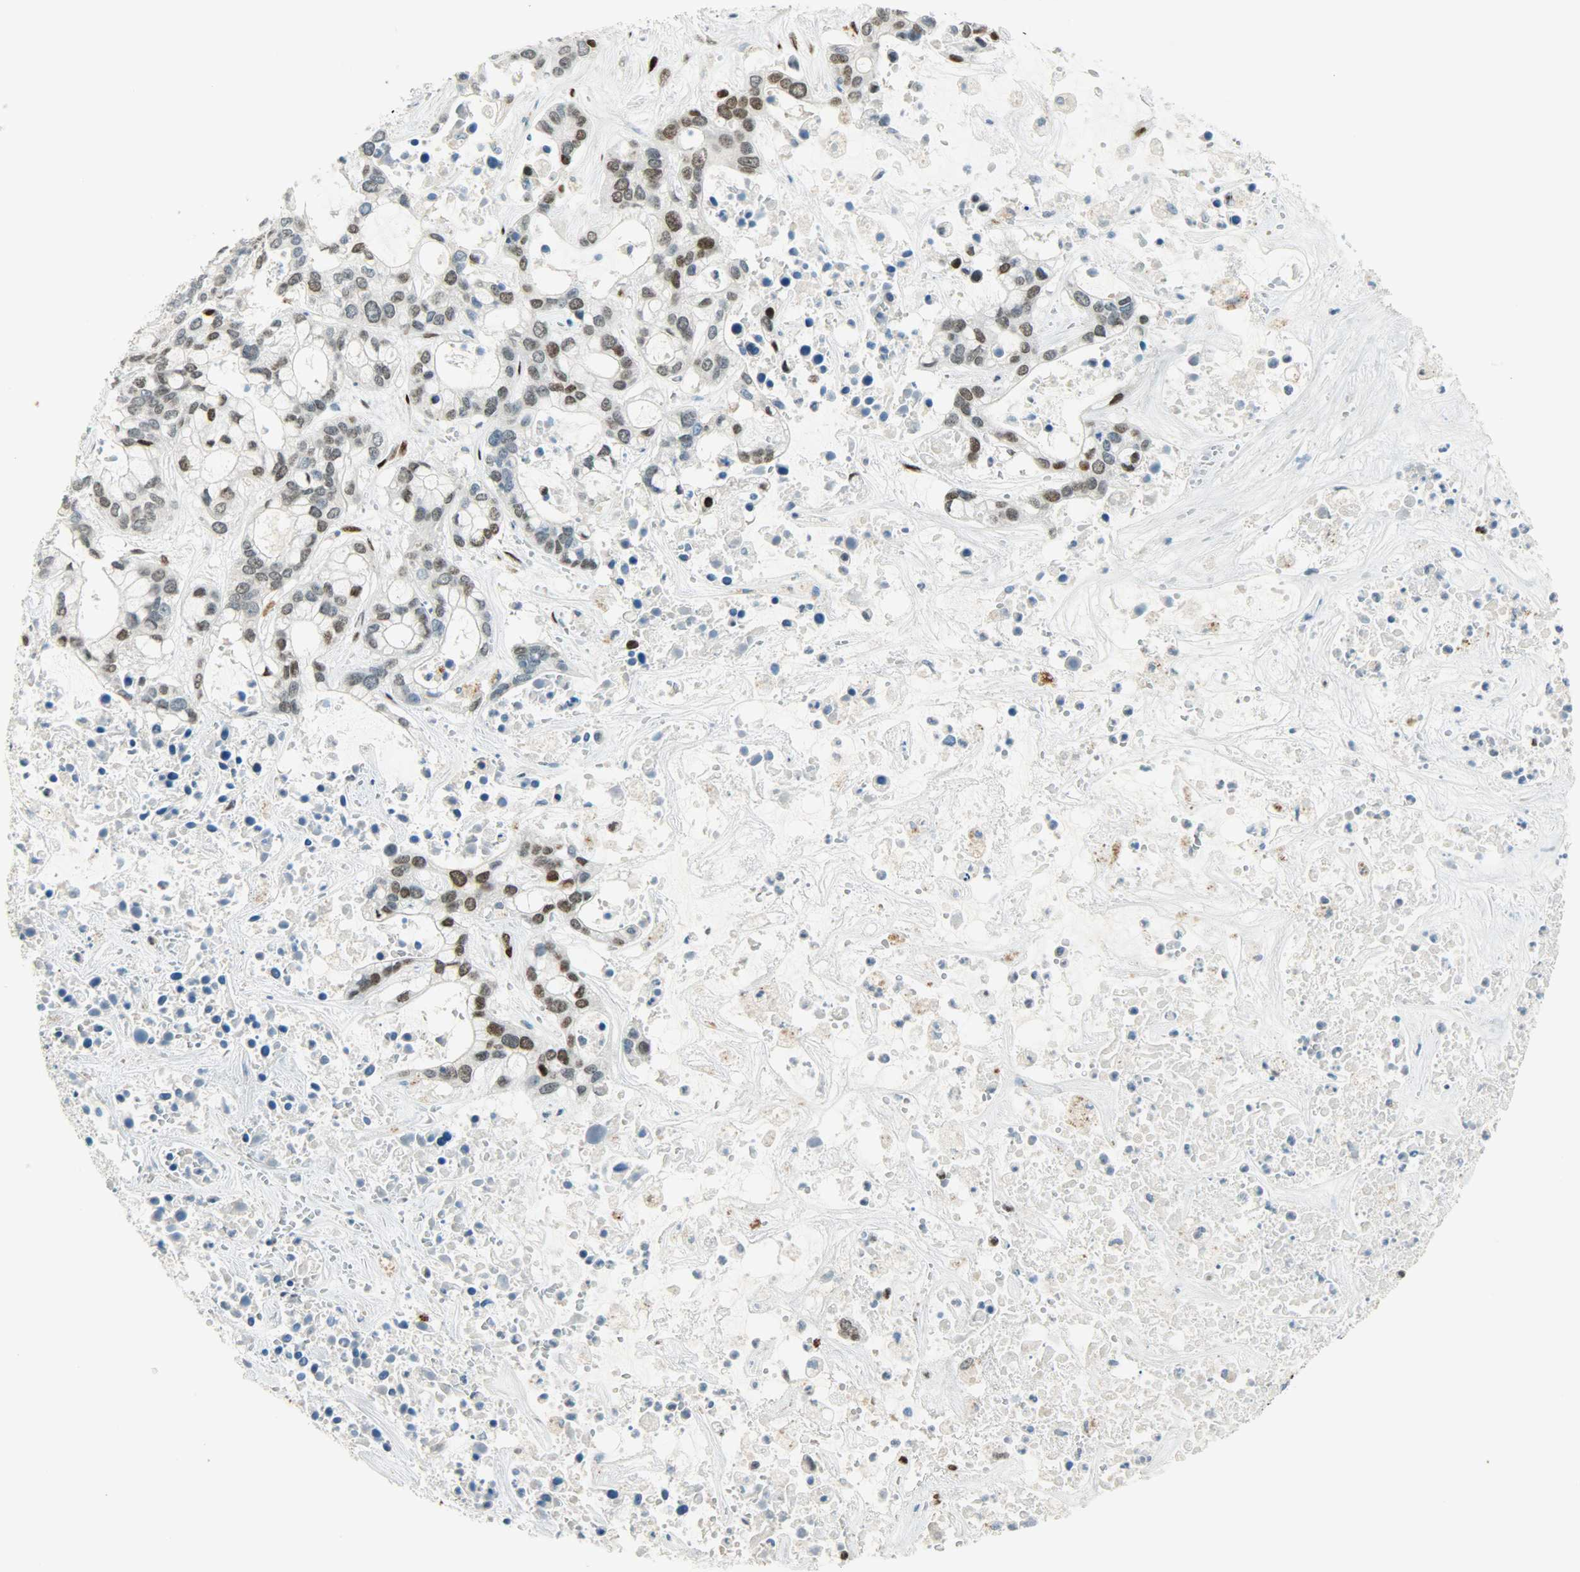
{"staining": {"intensity": "moderate", "quantity": "<25%", "location": "nuclear"}, "tissue": "liver cancer", "cell_type": "Tumor cells", "image_type": "cancer", "snomed": [{"axis": "morphology", "description": "Cholangiocarcinoma"}, {"axis": "topography", "description": "Liver"}], "caption": "Human liver cholangiocarcinoma stained for a protein (brown) demonstrates moderate nuclear positive positivity in about <25% of tumor cells.", "gene": "JUNB", "patient": {"sex": "female", "age": 65}}